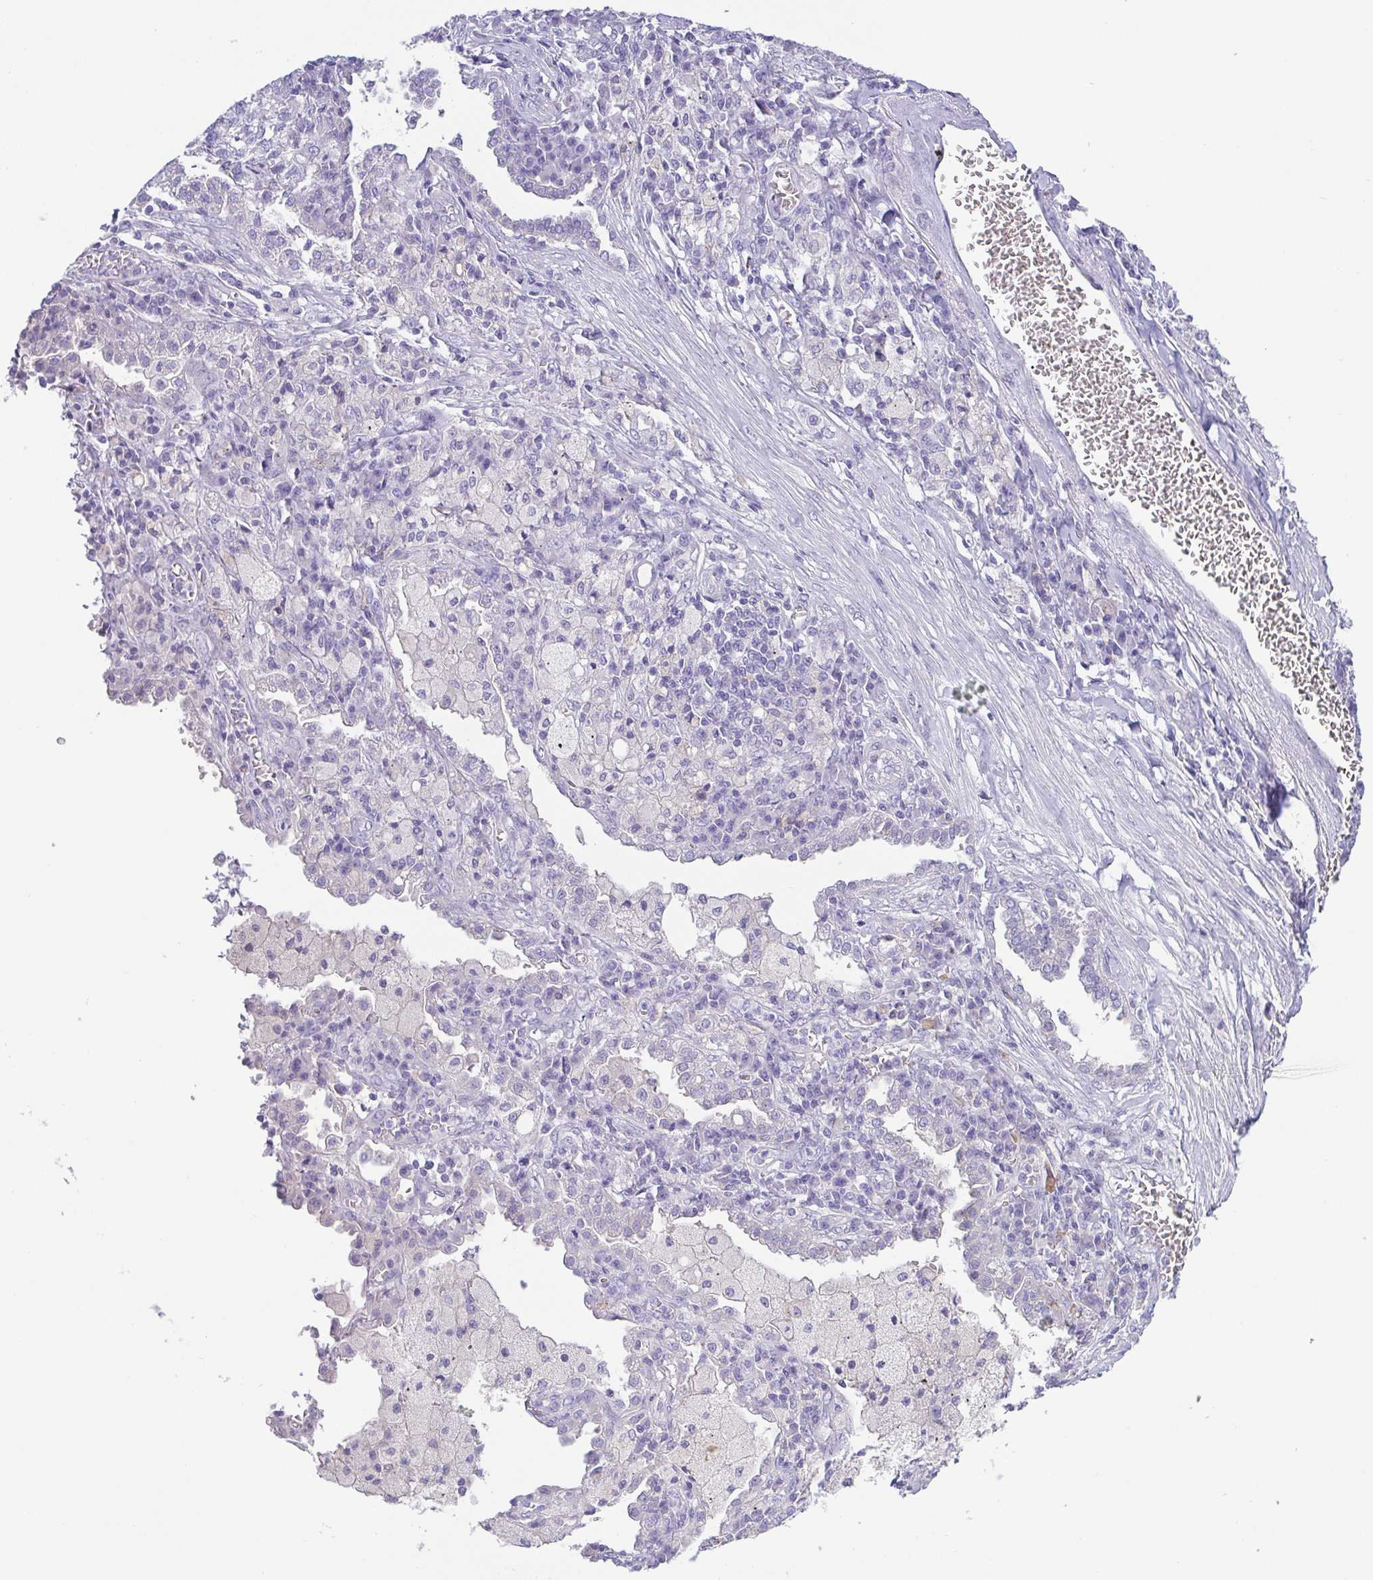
{"staining": {"intensity": "negative", "quantity": "none", "location": "none"}, "tissue": "lung cancer", "cell_type": "Tumor cells", "image_type": "cancer", "snomed": [{"axis": "morphology", "description": "Adenocarcinoma, NOS"}, {"axis": "topography", "description": "Lung"}], "caption": "Tumor cells are negative for brown protein staining in lung cancer. Nuclei are stained in blue.", "gene": "PKDREJ", "patient": {"sex": "male", "age": 57}}